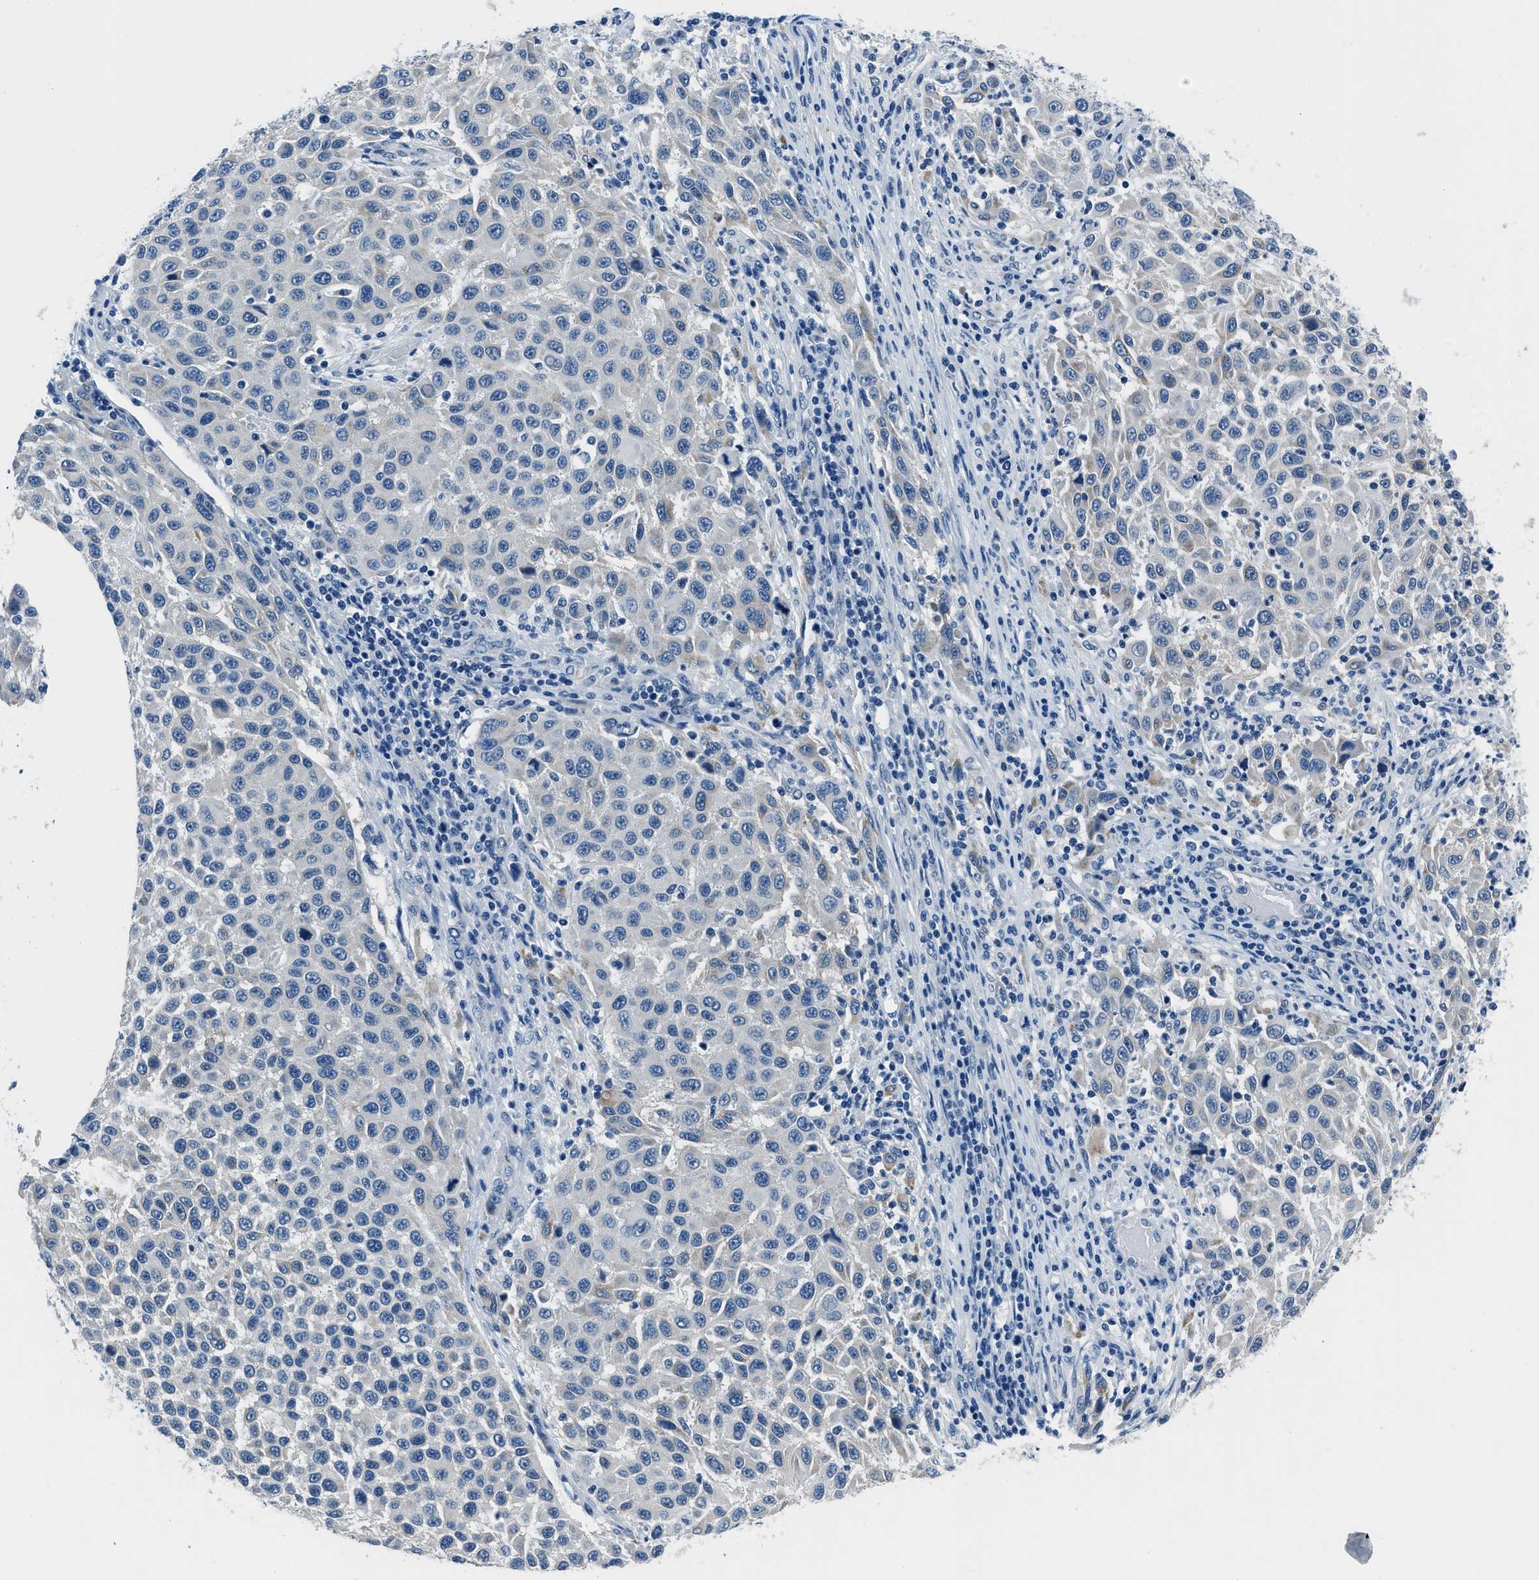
{"staining": {"intensity": "negative", "quantity": "none", "location": "none"}, "tissue": "melanoma", "cell_type": "Tumor cells", "image_type": "cancer", "snomed": [{"axis": "morphology", "description": "Malignant melanoma, Metastatic site"}, {"axis": "topography", "description": "Lymph node"}], "caption": "An image of human malignant melanoma (metastatic site) is negative for staining in tumor cells. (Stains: DAB (3,3'-diaminobenzidine) IHC with hematoxylin counter stain, Microscopy: brightfield microscopy at high magnification).", "gene": "GJA3", "patient": {"sex": "male", "age": 61}}